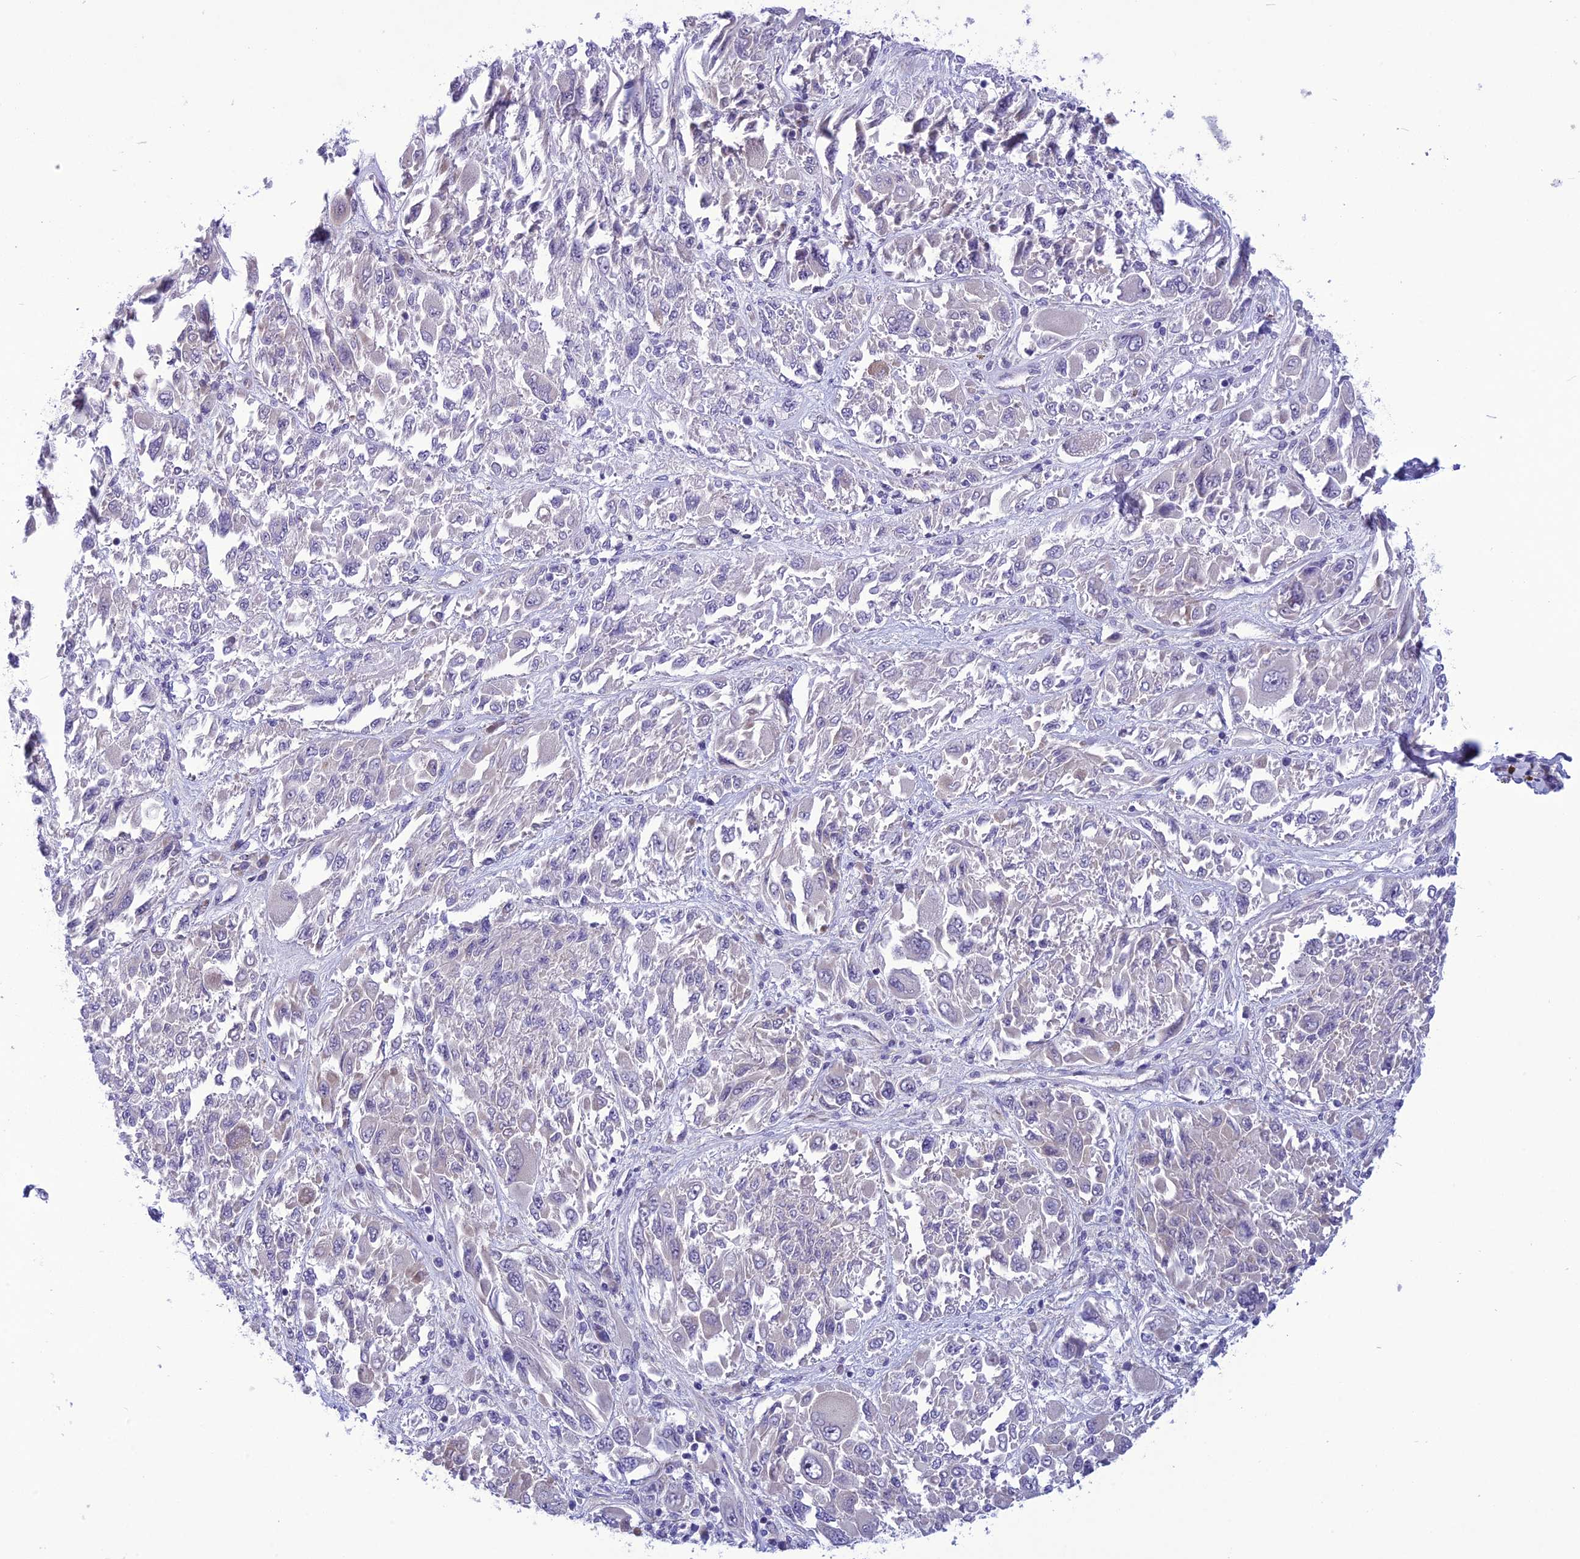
{"staining": {"intensity": "negative", "quantity": "none", "location": "none"}, "tissue": "melanoma", "cell_type": "Tumor cells", "image_type": "cancer", "snomed": [{"axis": "morphology", "description": "Malignant melanoma, NOS"}, {"axis": "topography", "description": "Skin"}], "caption": "An immunohistochemistry (IHC) micrograph of malignant melanoma is shown. There is no staining in tumor cells of malignant melanoma.", "gene": "PSMF1", "patient": {"sex": "female", "age": 91}}